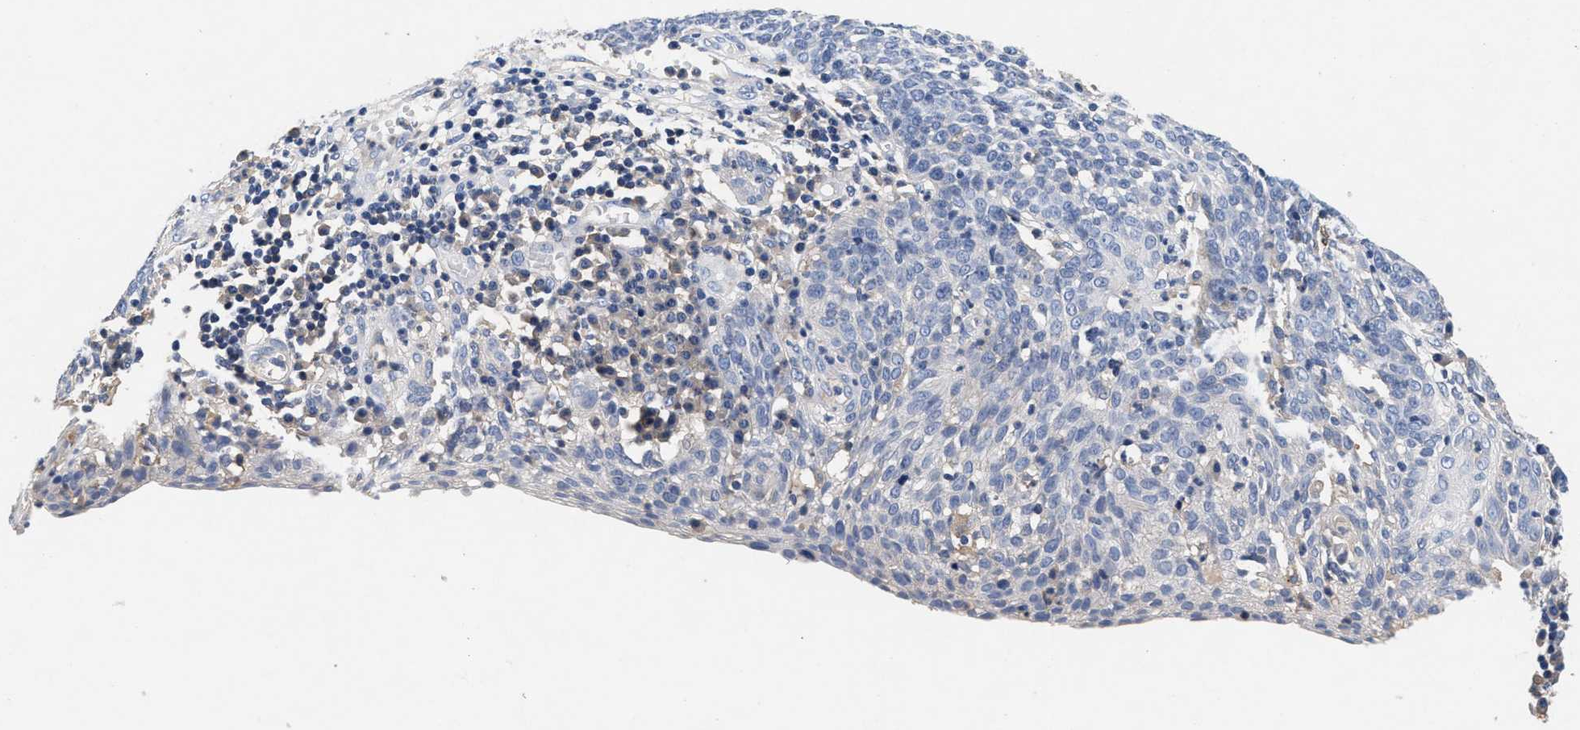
{"staining": {"intensity": "negative", "quantity": "none", "location": "none"}, "tissue": "cervical cancer", "cell_type": "Tumor cells", "image_type": "cancer", "snomed": [{"axis": "morphology", "description": "Squamous cell carcinoma, NOS"}, {"axis": "topography", "description": "Cervix"}], "caption": "Immunohistochemical staining of human squamous cell carcinoma (cervical) shows no significant expression in tumor cells.", "gene": "GNAI3", "patient": {"sex": "female", "age": 34}}